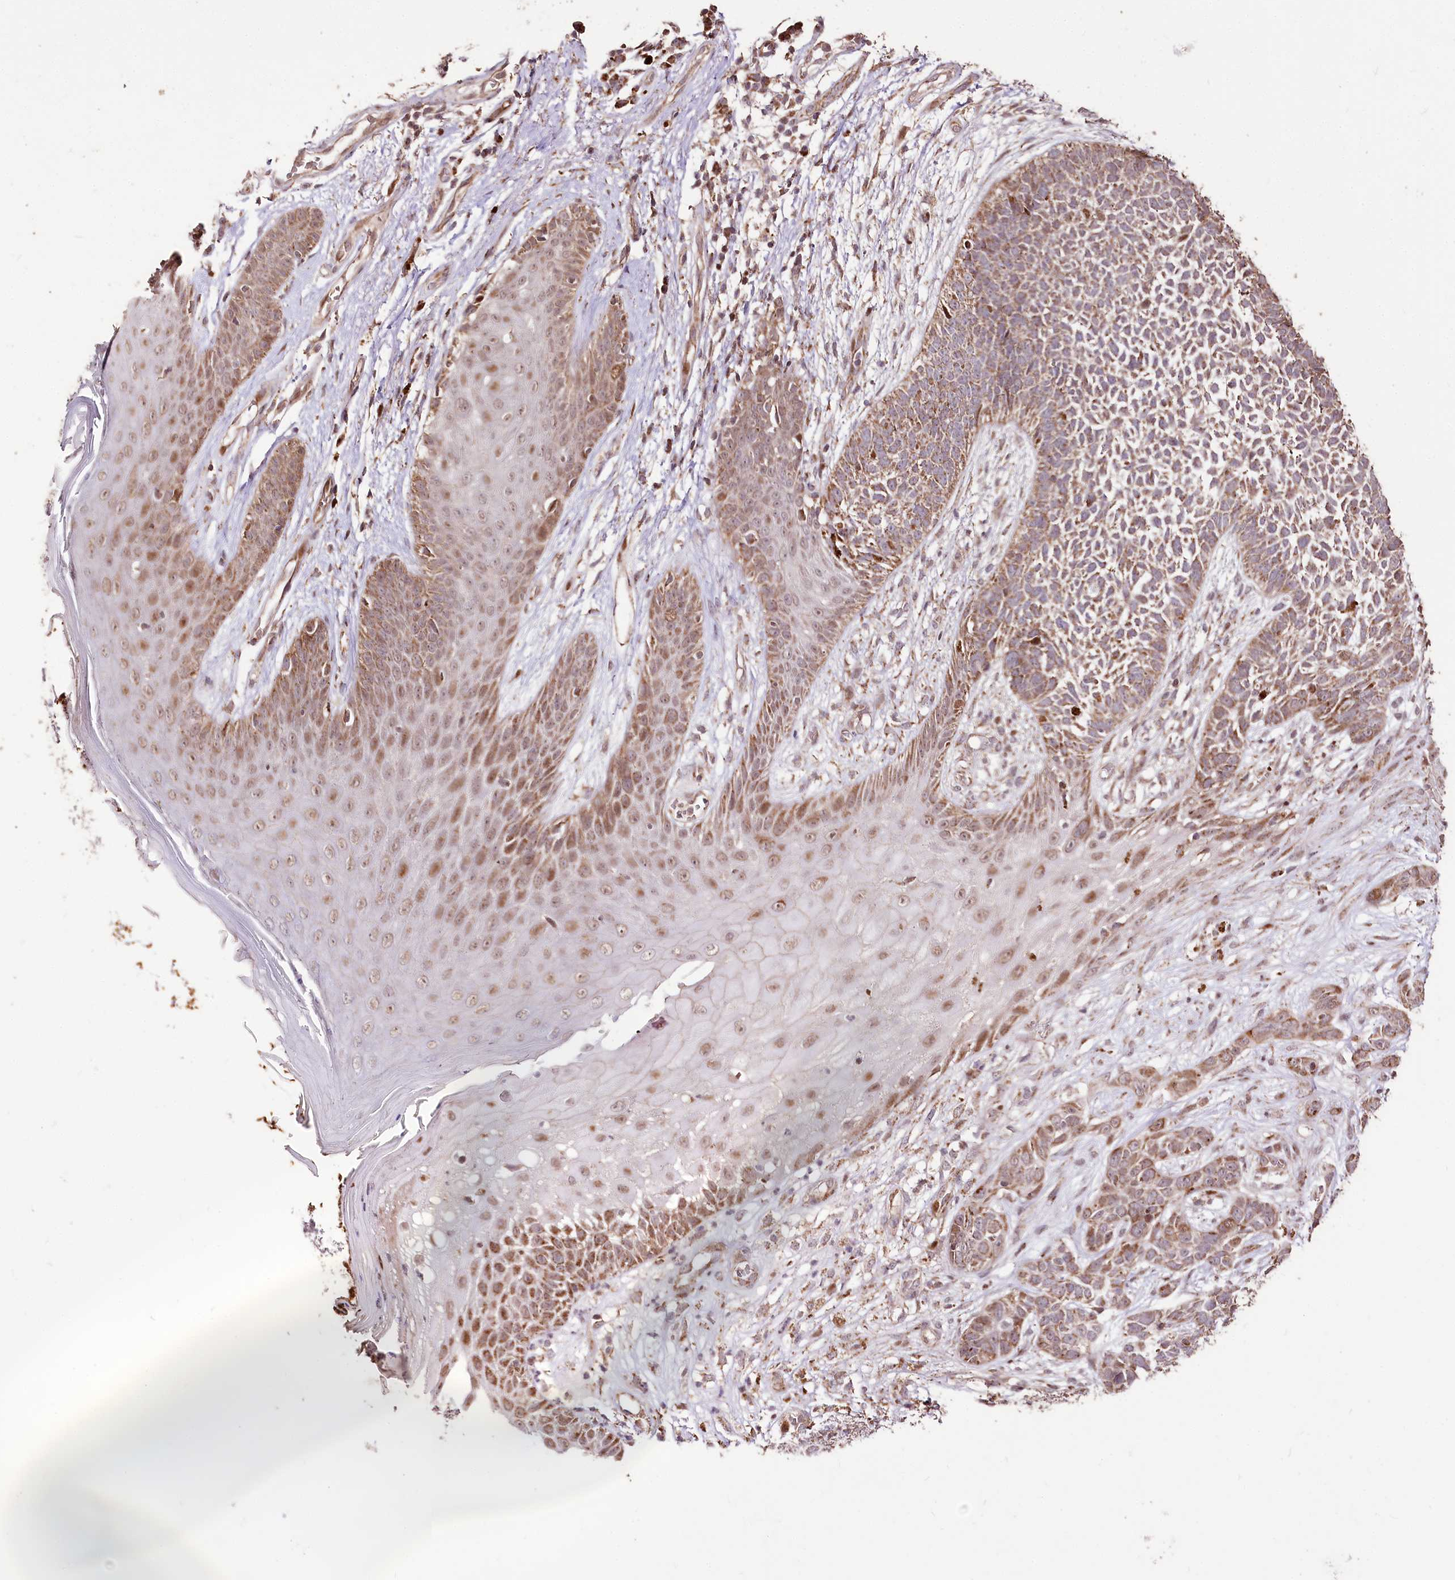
{"staining": {"intensity": "moderate", "quantity": ">75%", "location": "cytoplasmic/membranous"}, "tissue": "skin cancer", "cell_type": "Tumor cells", "image_type": "cancer", "snomed": [{"axis": "morphology", "description": "Basal cell carcinoma"}, {"axis": "topography", "description": "Skin"}], "caption": "Skin cancer (basal cell carcinoma) tissue displays moderate cytoplasmic/membranous positivity in approximately >75% of tumor cells", "gene": "CARD19", "patient": {"sex": "female", "age": 84}}